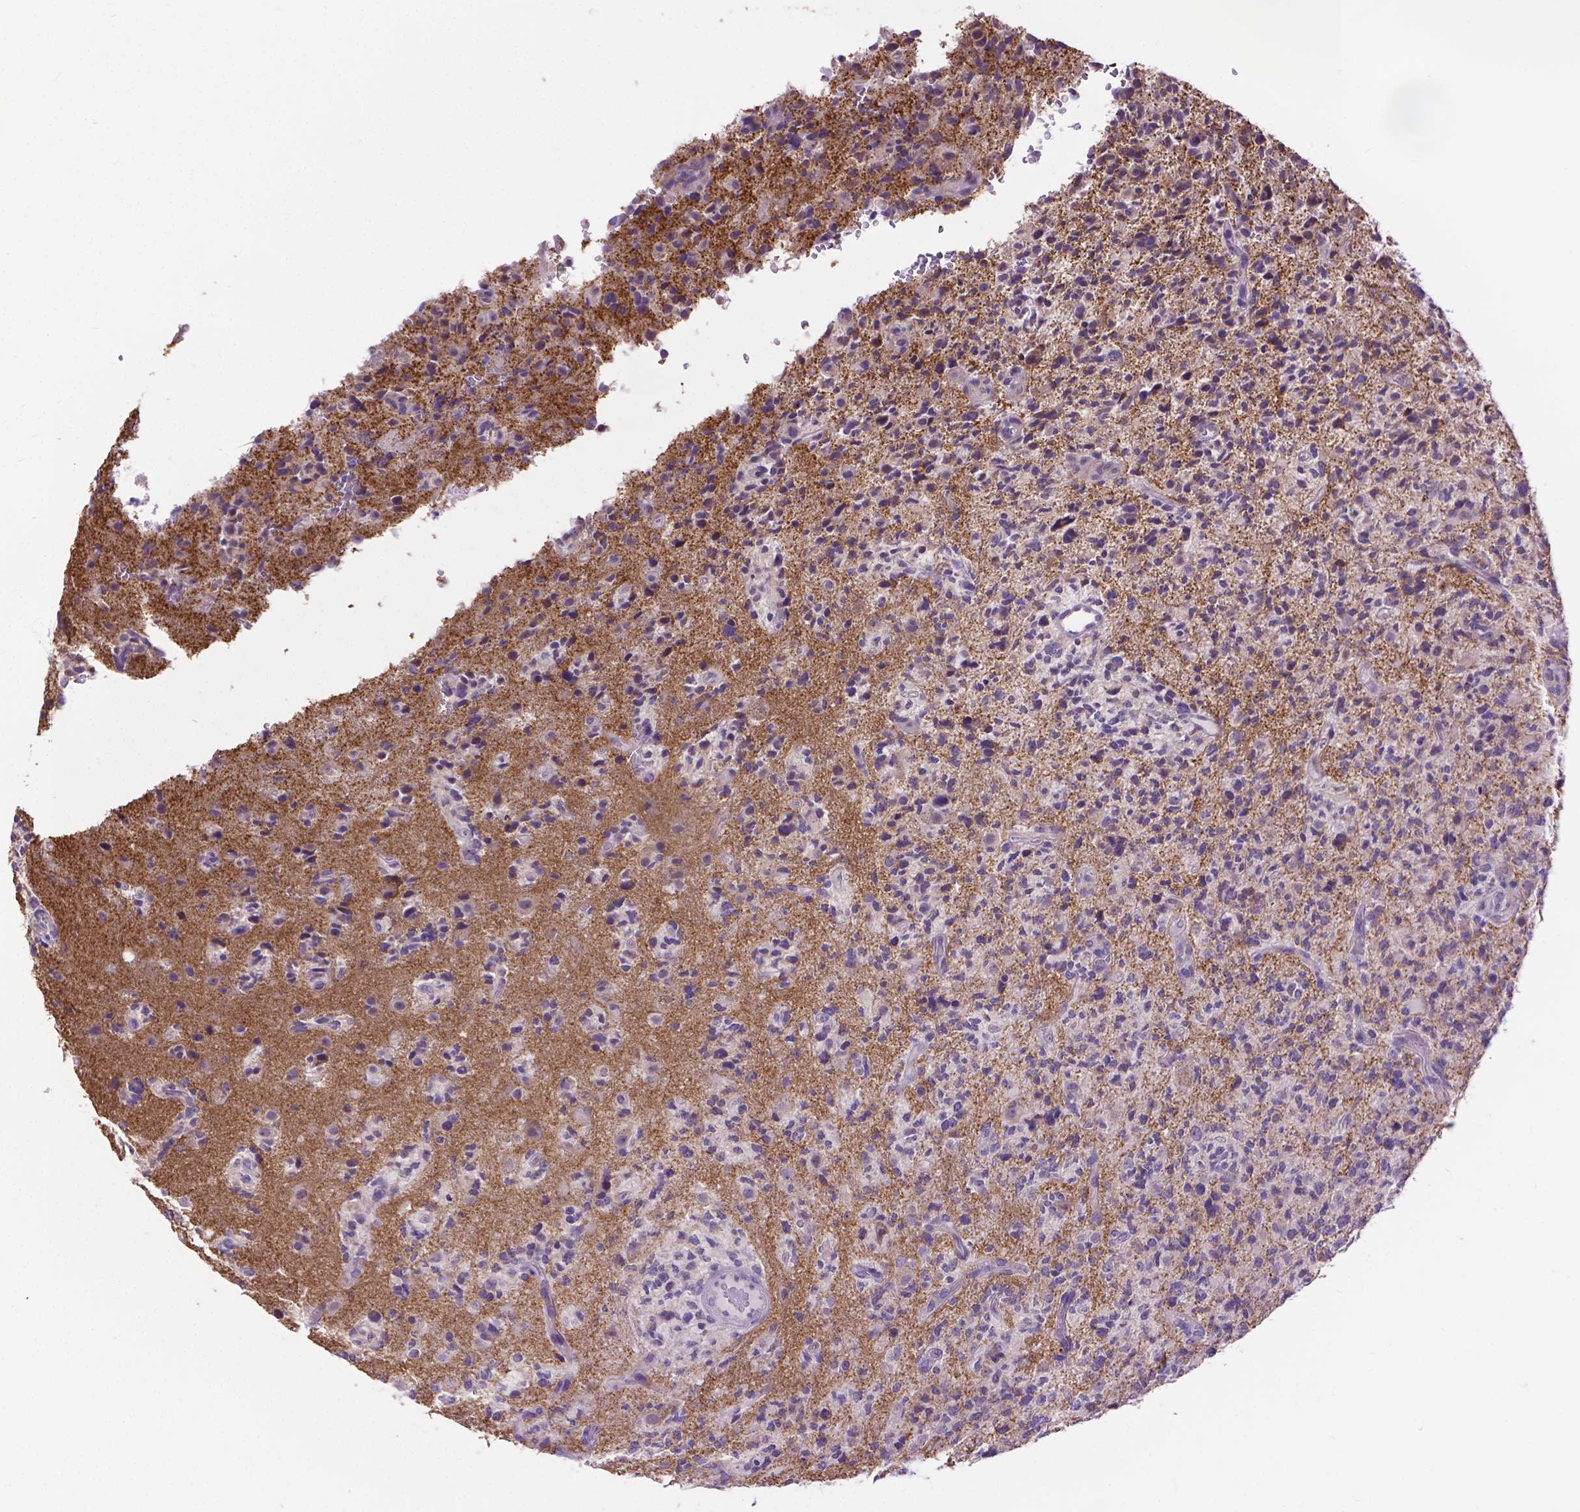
{"staining": {"intensity": "negative", "quantity": "none", "location": "none"}, "tissue": "glioma", "cell_type": "Tumor cells", "image_type": "cancer", "snomed": [{"axis": "morphology", "description": "Glioma, malignant, High grade"}, {"axis": "topography", "description": "Brain"}], "caption": "IHC histopathology image of neoplastic tissue: human malignant high-grade glioma stained with DAB shows no significant protein expression in tumor cells.", "gene": "SYN1", "patient": {"sex": "female", "age": 71}}